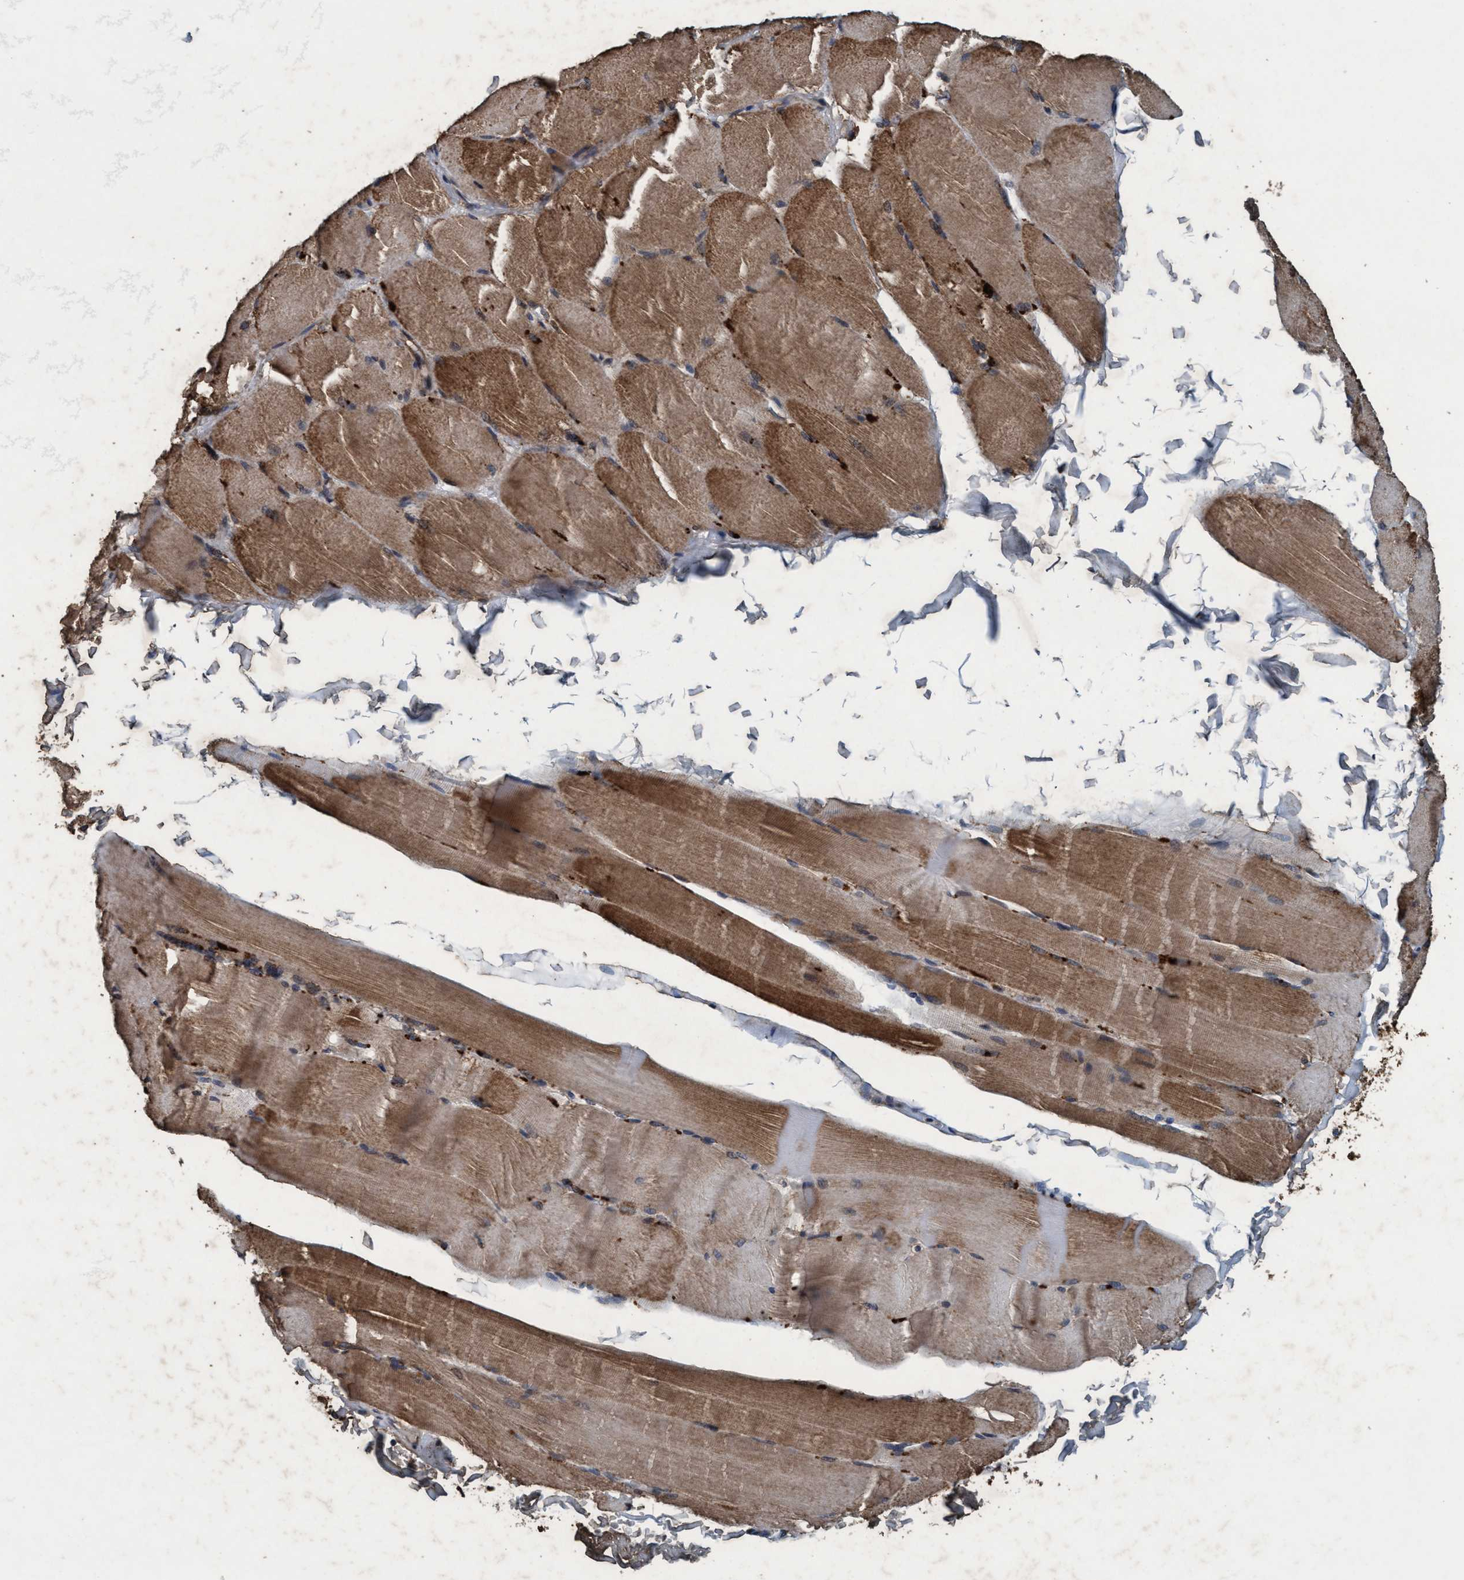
{"staining": {"intensity": "moderate", "quantity": ">75%", "location": "cytoplasmic/membranous"}, "tissue": "skeletal muscle", "cell_type": "Myocytes", "image_type": "normal", "snomed": [{"axis": "morphology", "description": "Normal tissue, NOS"}, {"axis": "topography", "description": "Skin"}, {"axis": "topography", "description": "Skeletal muscle"}], "caption": "IHC of unremarkable skeletal muscle demonstrates medium levels of moderate cytoplasmic/membranous staining in approximately >75% of myocytes.", "gene": "AKT1S1", "patient": {"sex": "male", "age": 83}}